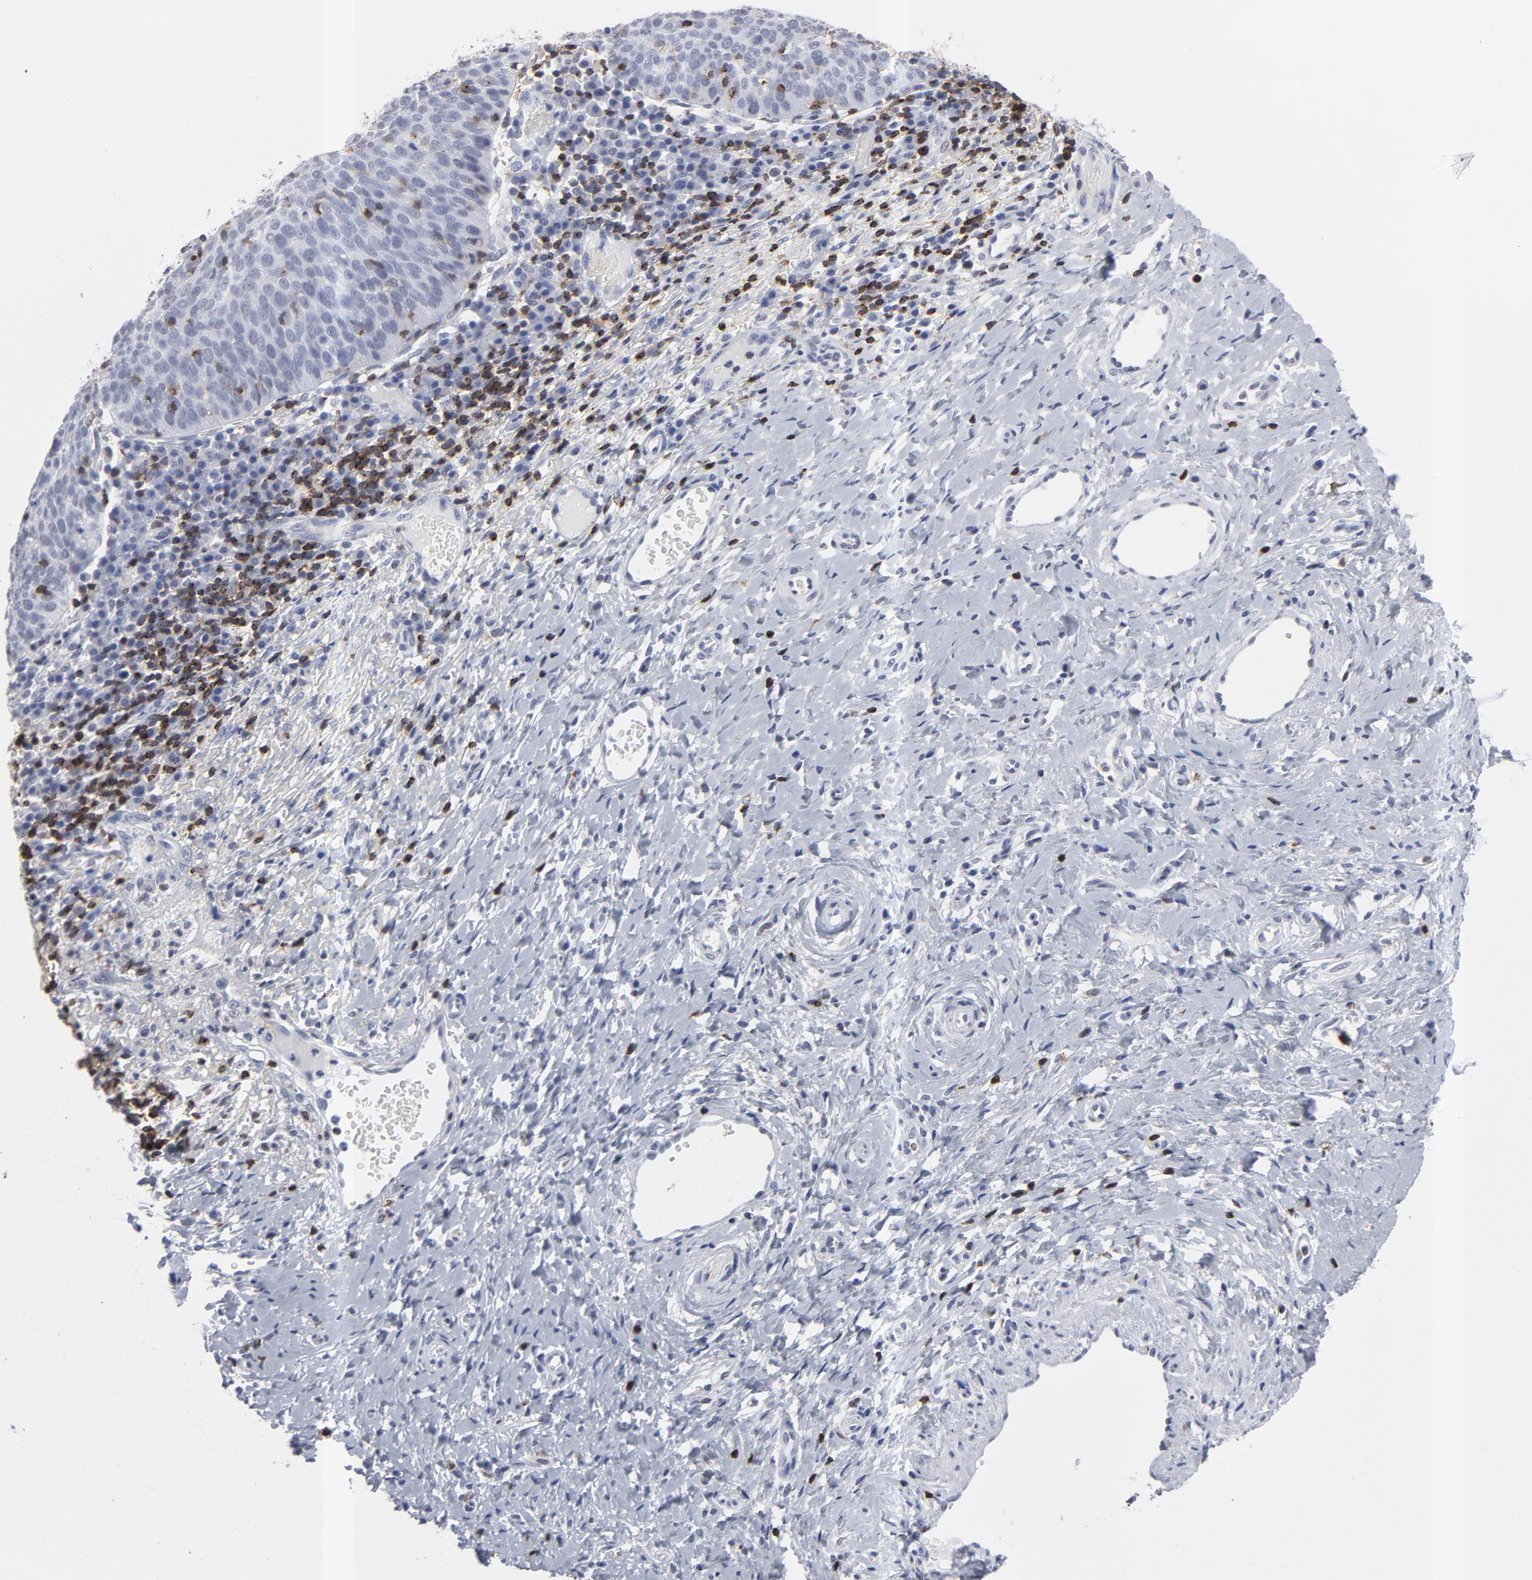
{"staining": {"intensity": "negative", "quantity": "none", "location": "none"}, "tissue": "cervical cancer", "cell_type": "Tumor cells", "image_type": "cancer", "snomed": [{"axis": "morphology", "description": "Normal tissue, NOS"}, {"axis": "morphology", "description": "Squamous cell carcinoma, NOS"}, {"axis": "topography", "description": "Cervix"}], "caption": "Immunohistochemistry photomicrograph of human cervical cancer stained for a protein (brown), which reveals no expression in tumor cells. Nuclei are stained in blue.", "gene": "CD2", "patient": {"sex": "female", "age": 39}}